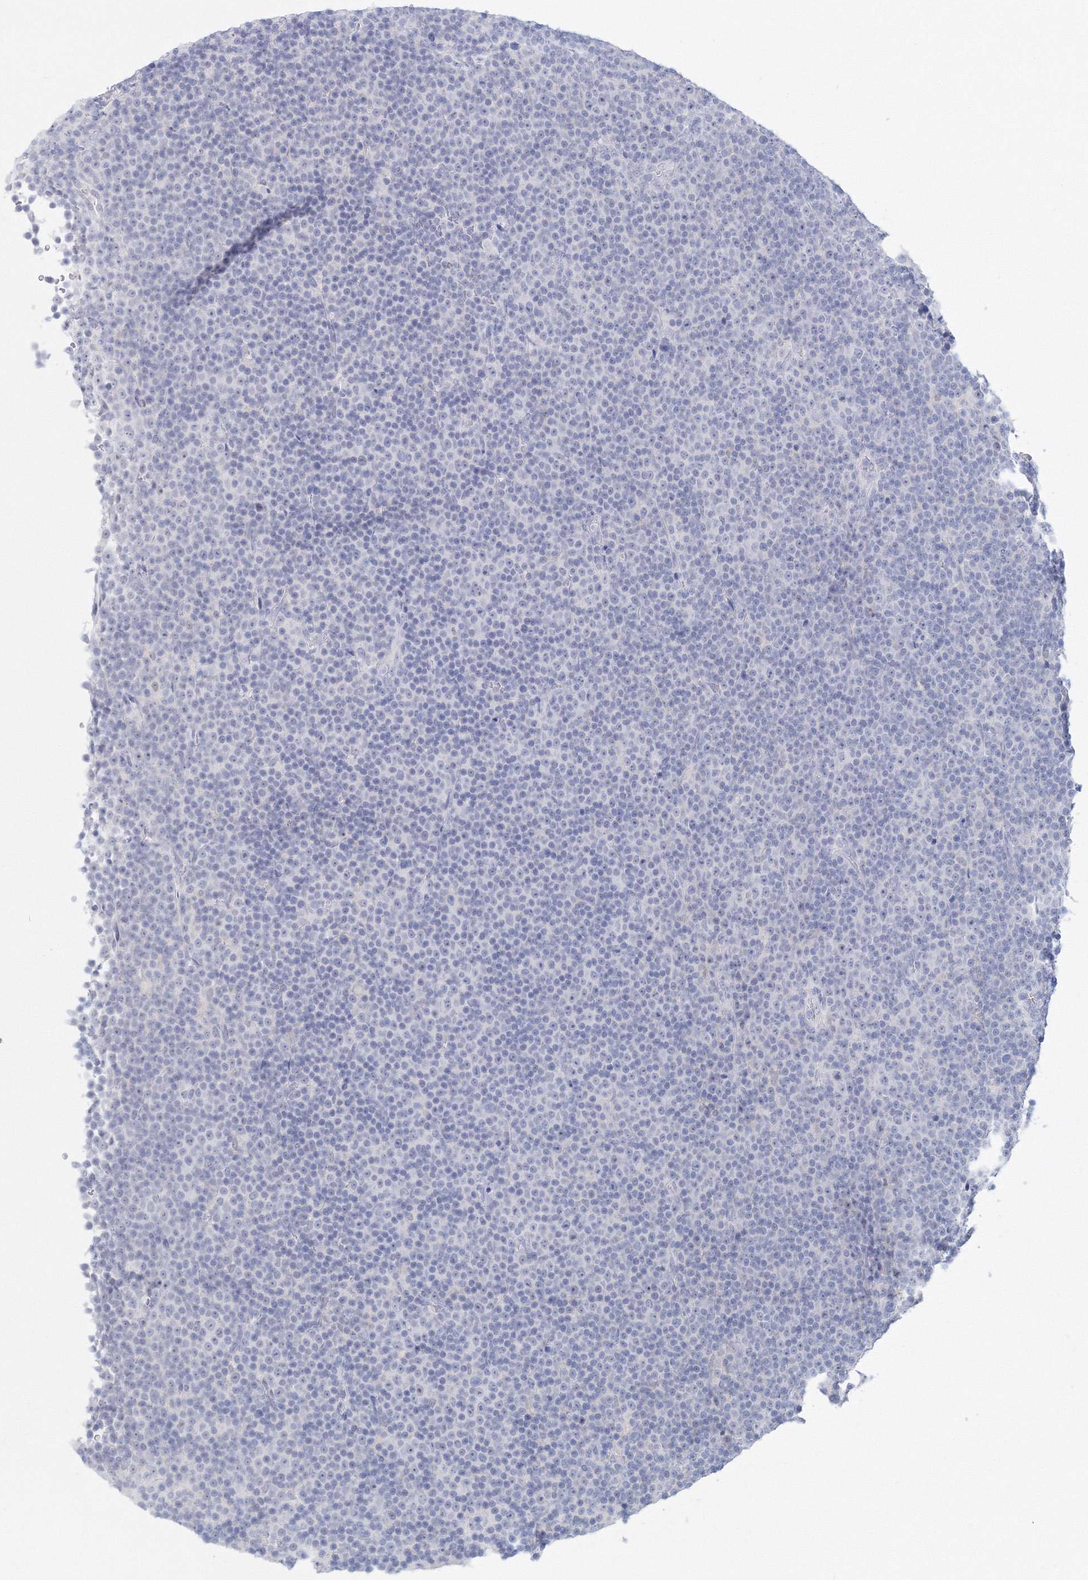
{"staining": {"intensity": "negative", "quantity": "none", "location": "none"}, "tissue": "lymphoma", "cell_type": "Tumor cells", "image_type": "cancer", "snomed": [{"axis": "morphology", "description": "Malignant lymphoma, non-Hodgkin's type, Low grade"}, {"axis": "topography", "description": "Lymph node"}], "caption": "There is no significant staining in tumor cells of lymphoma.", "gene": "VSIG1", "patient": {"sex": "female", "age": 67}}